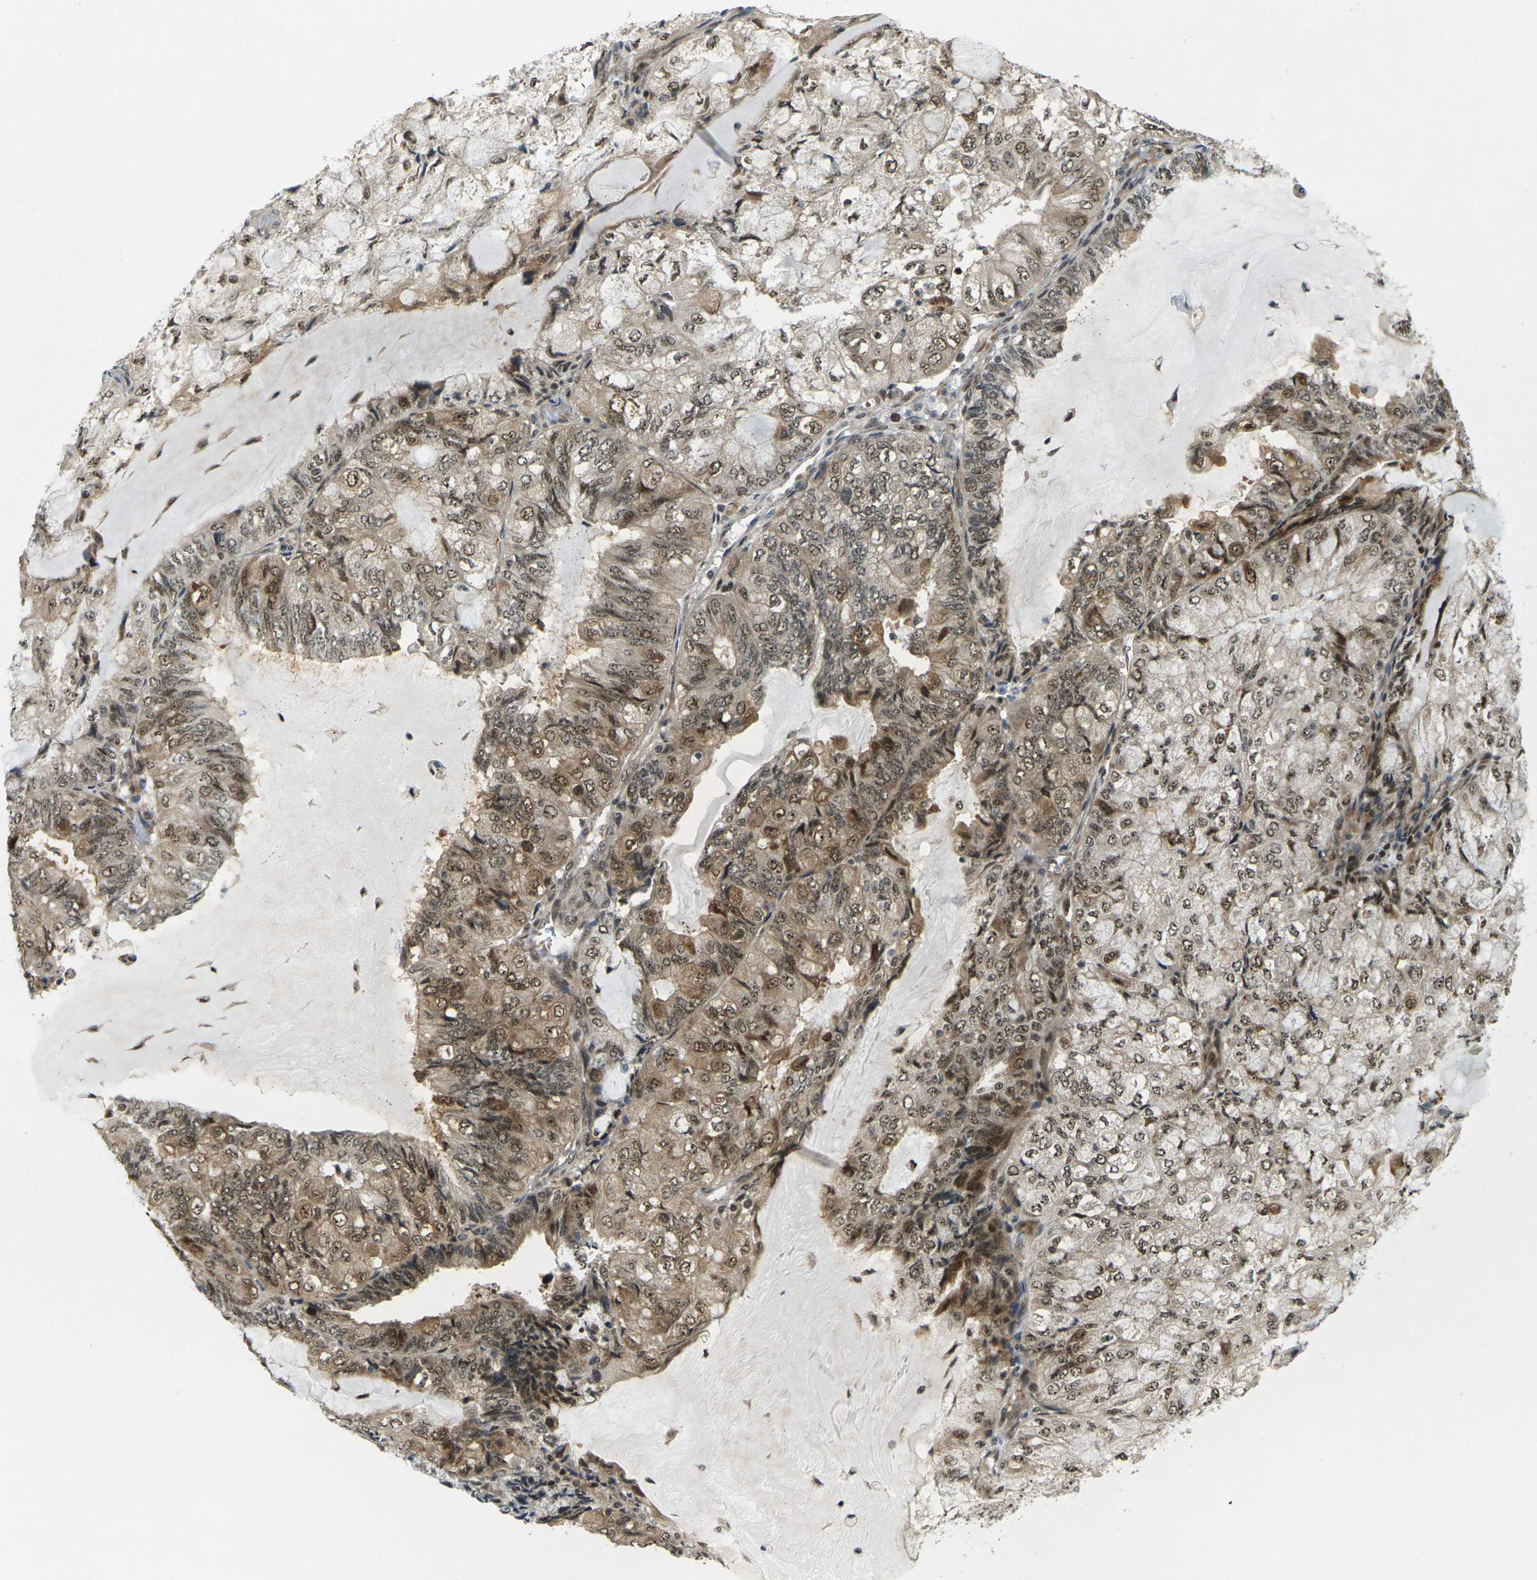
{"staining": {"intensity": "moderate", "quantity": ">75%", "location": "cytoplasmic/membranous,nuclear"}, "tissue": "endometrial cancer", "cell_type": "Tumor cells", "image_type": "cancer", "snomed": [{"axis": "morphology", "description": "Adenocarcinoma, NOS"}, {"axis": "topography", "description": "Endometrium"}], "caption": "Protein positivity by IHC displays moderate cytoplasmic/membranous and nuclear staining in approximately >75% of tumor cells in endometrial cancer (adenocarcinoma).", "gene": "UBE2S", "patient": {"sex": "female", "age": 81}}